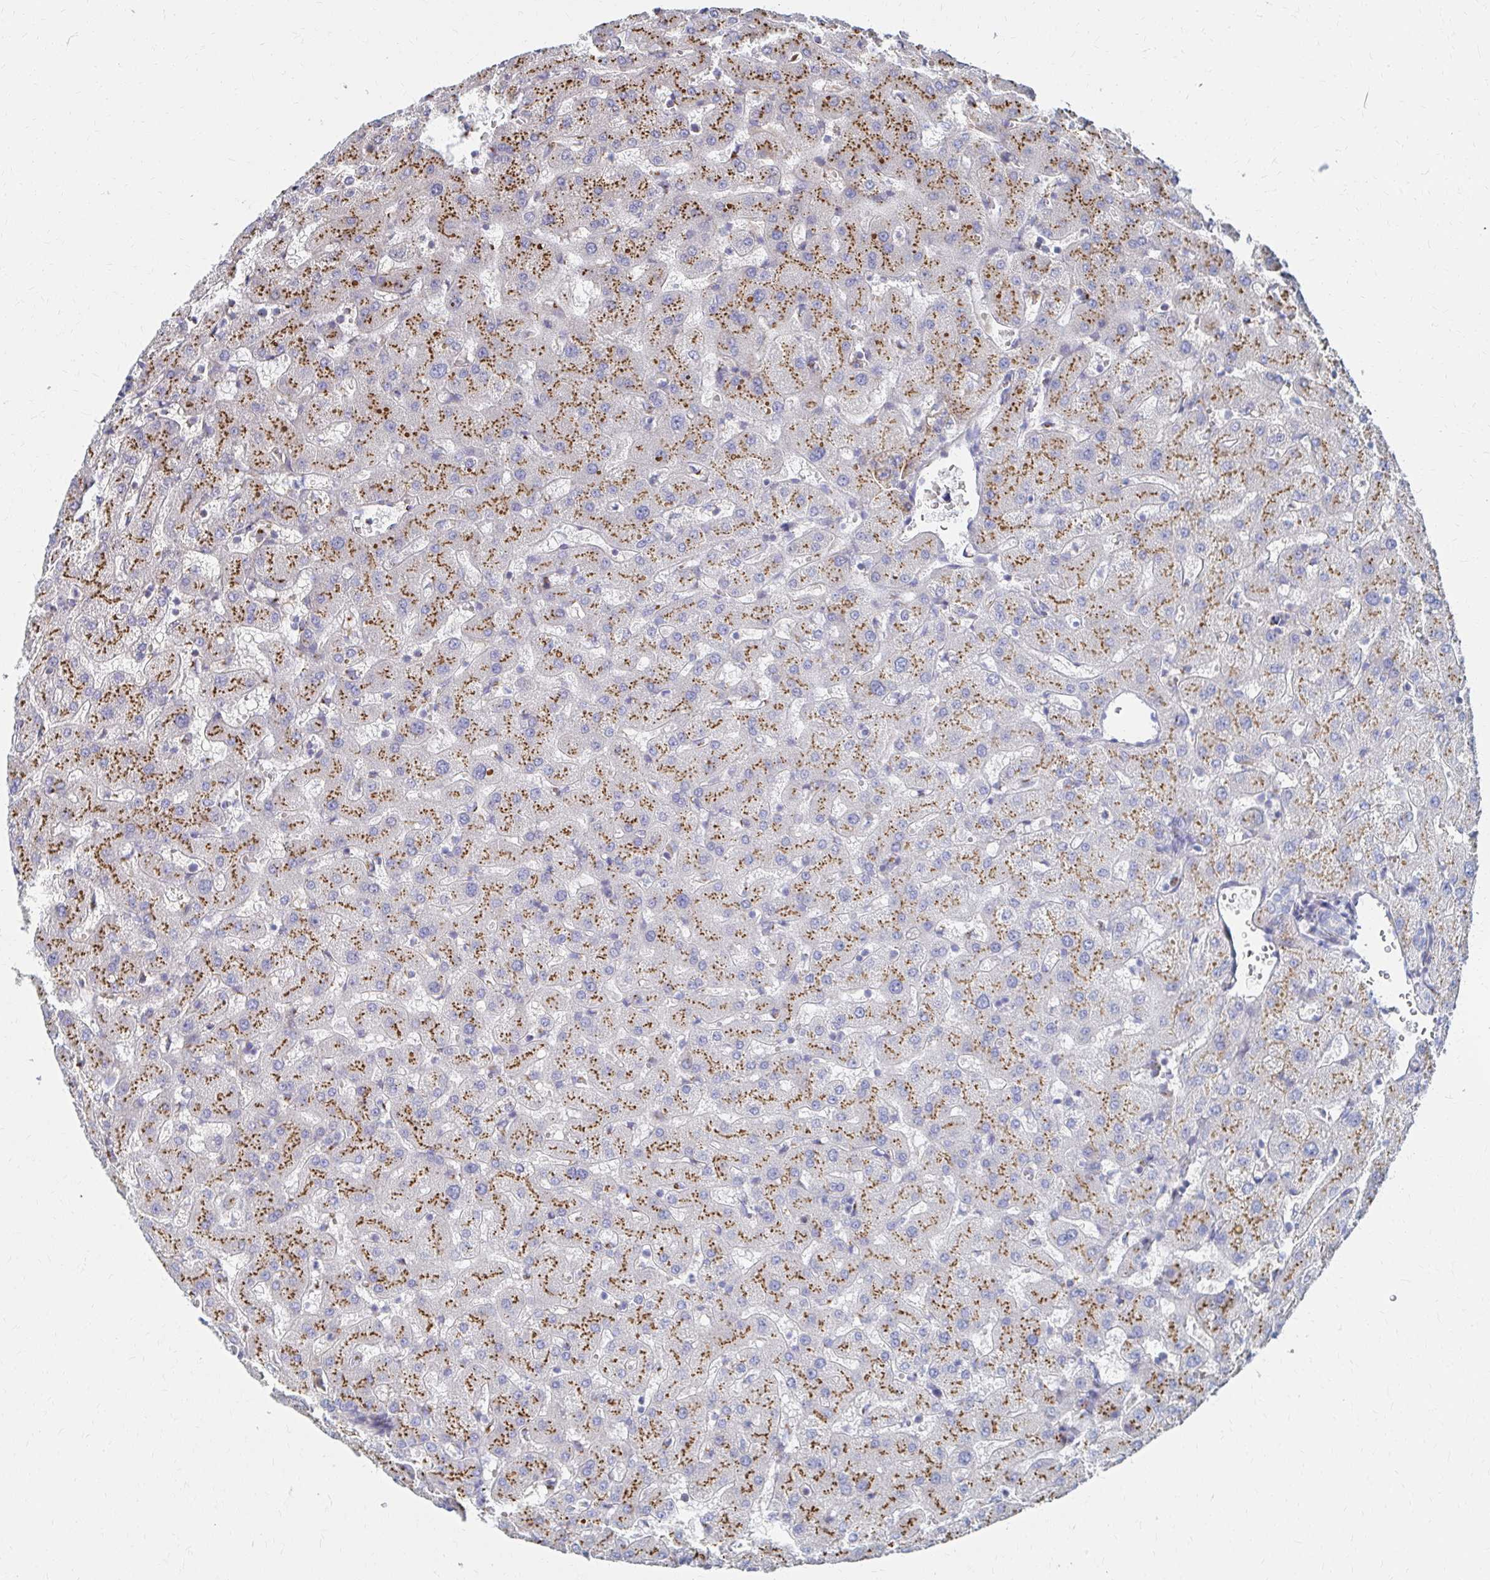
{"staining": {"intensity": "negative", "quantity": "none", "location": "none"}, "tissue": "liver", "cell_type": "Cholangiocytes", "image_type": "normal", "snomed": [{"axis": "morphology", "description": "Normal tissue, NOS"}, {"axis": "topography", "description": "Liver"}], "caption": "Cholangiocytes show no significant staining in unremarkable liver. (DAB (3,3'-diaminobenzidine) immunohistochemistry visualized using brightfield microscopy, high magnification).", "gene": "MAN1A1", "patient": {"sex": "female", "age": 63}}